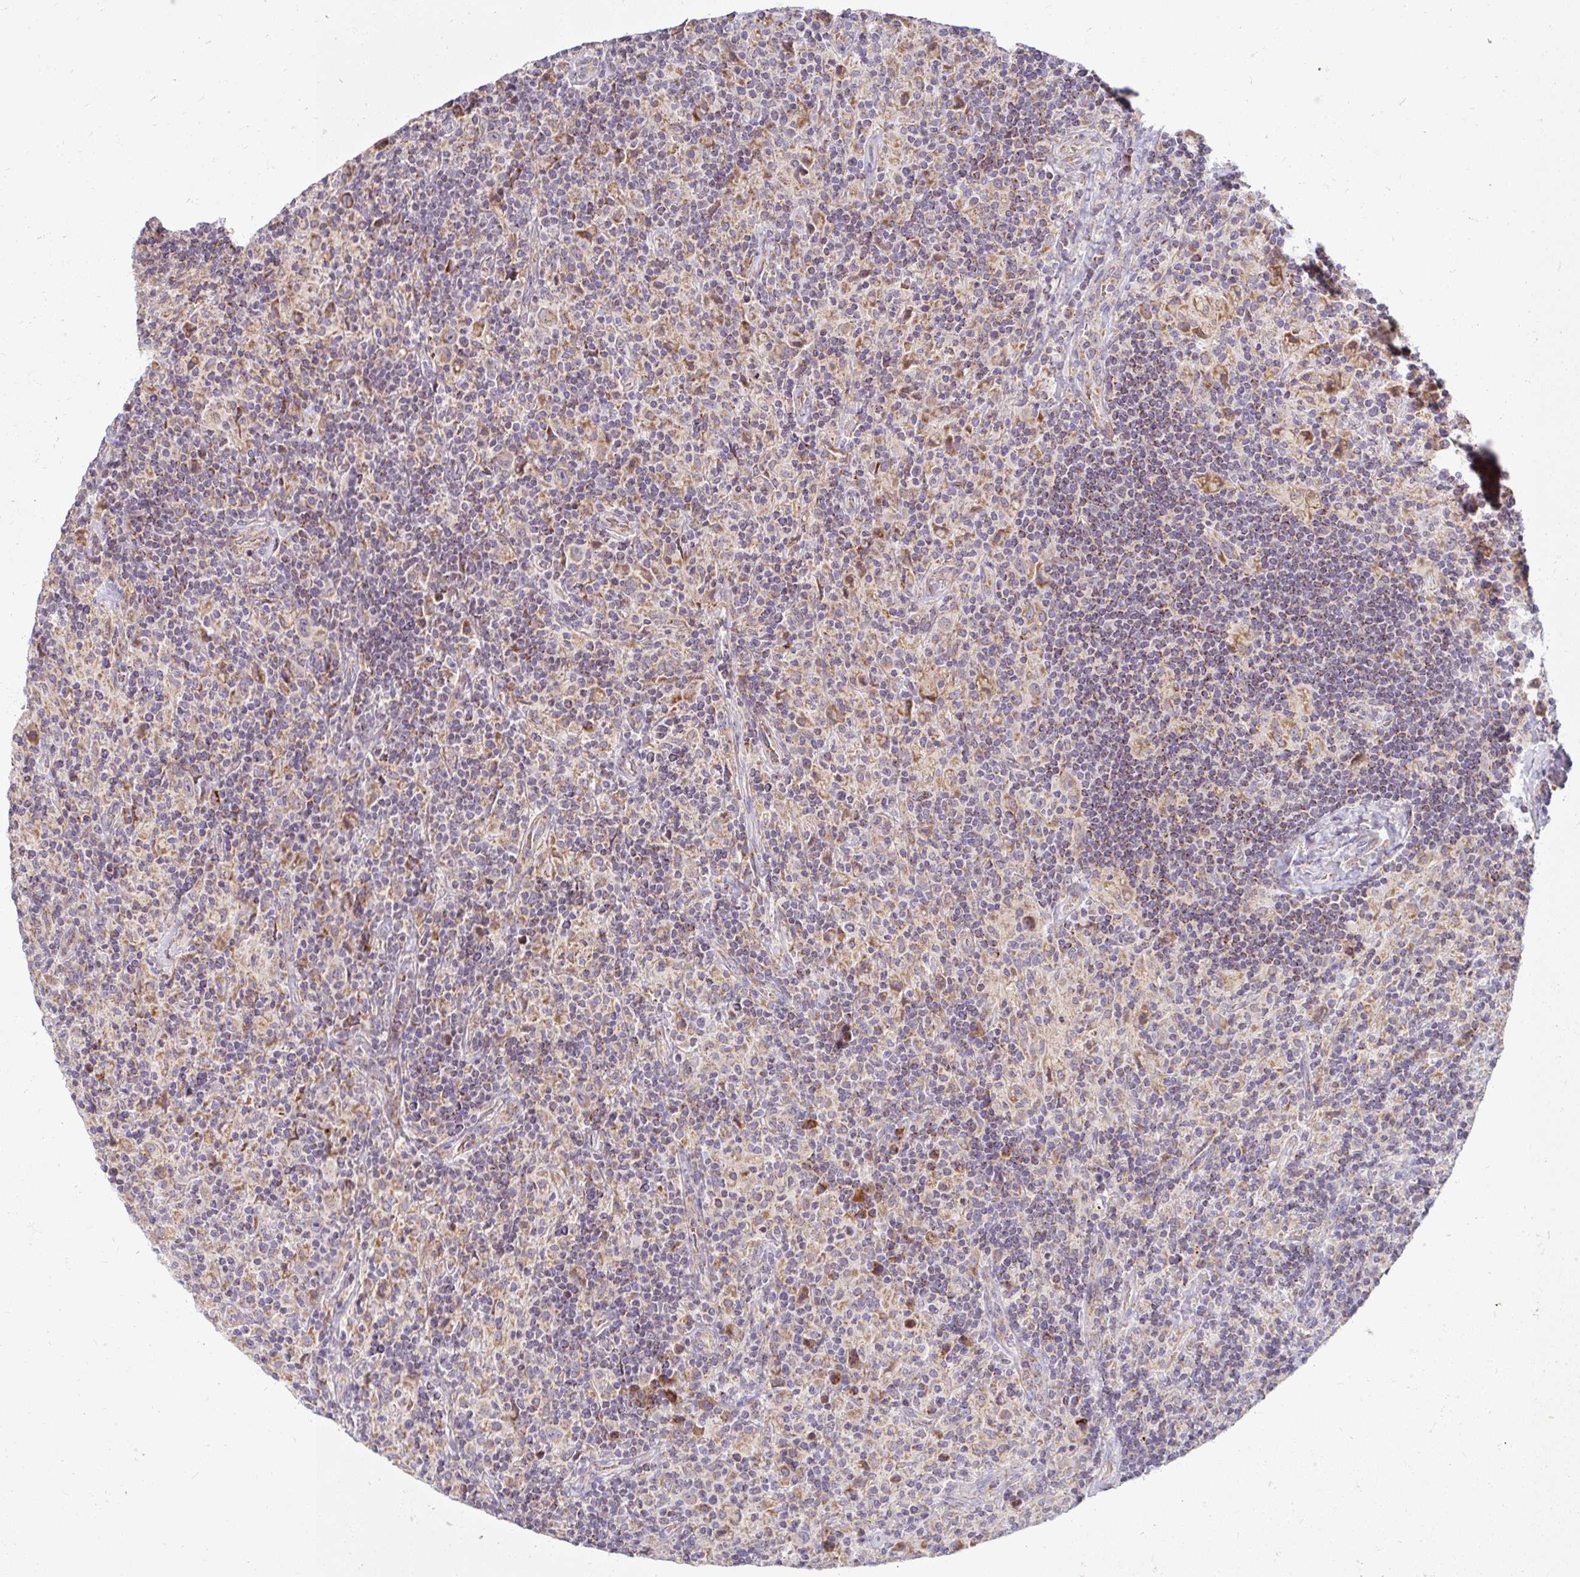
{"staining": {"intensity": "moderate", "quantity": "<25%", "location": "cytoplasmic/membranous"}, "tissue": "lymphoma", "cell_type": "Tumor cells", "image_type": "cancer", "snomed": [{"axis": "morphology", "description": "Hodgkin's disease, NOS"}, {"axis": "topography", "description": "Lymph node"}], "caption": "Protein positivity by immunohistochemistry displays moderate cytoplasmic/membranous positivity in approximately <25% of tumor cells in Hodgkin's disease.", "gene": "SKP2", "patient": {"sex": "male", "age": 70}}